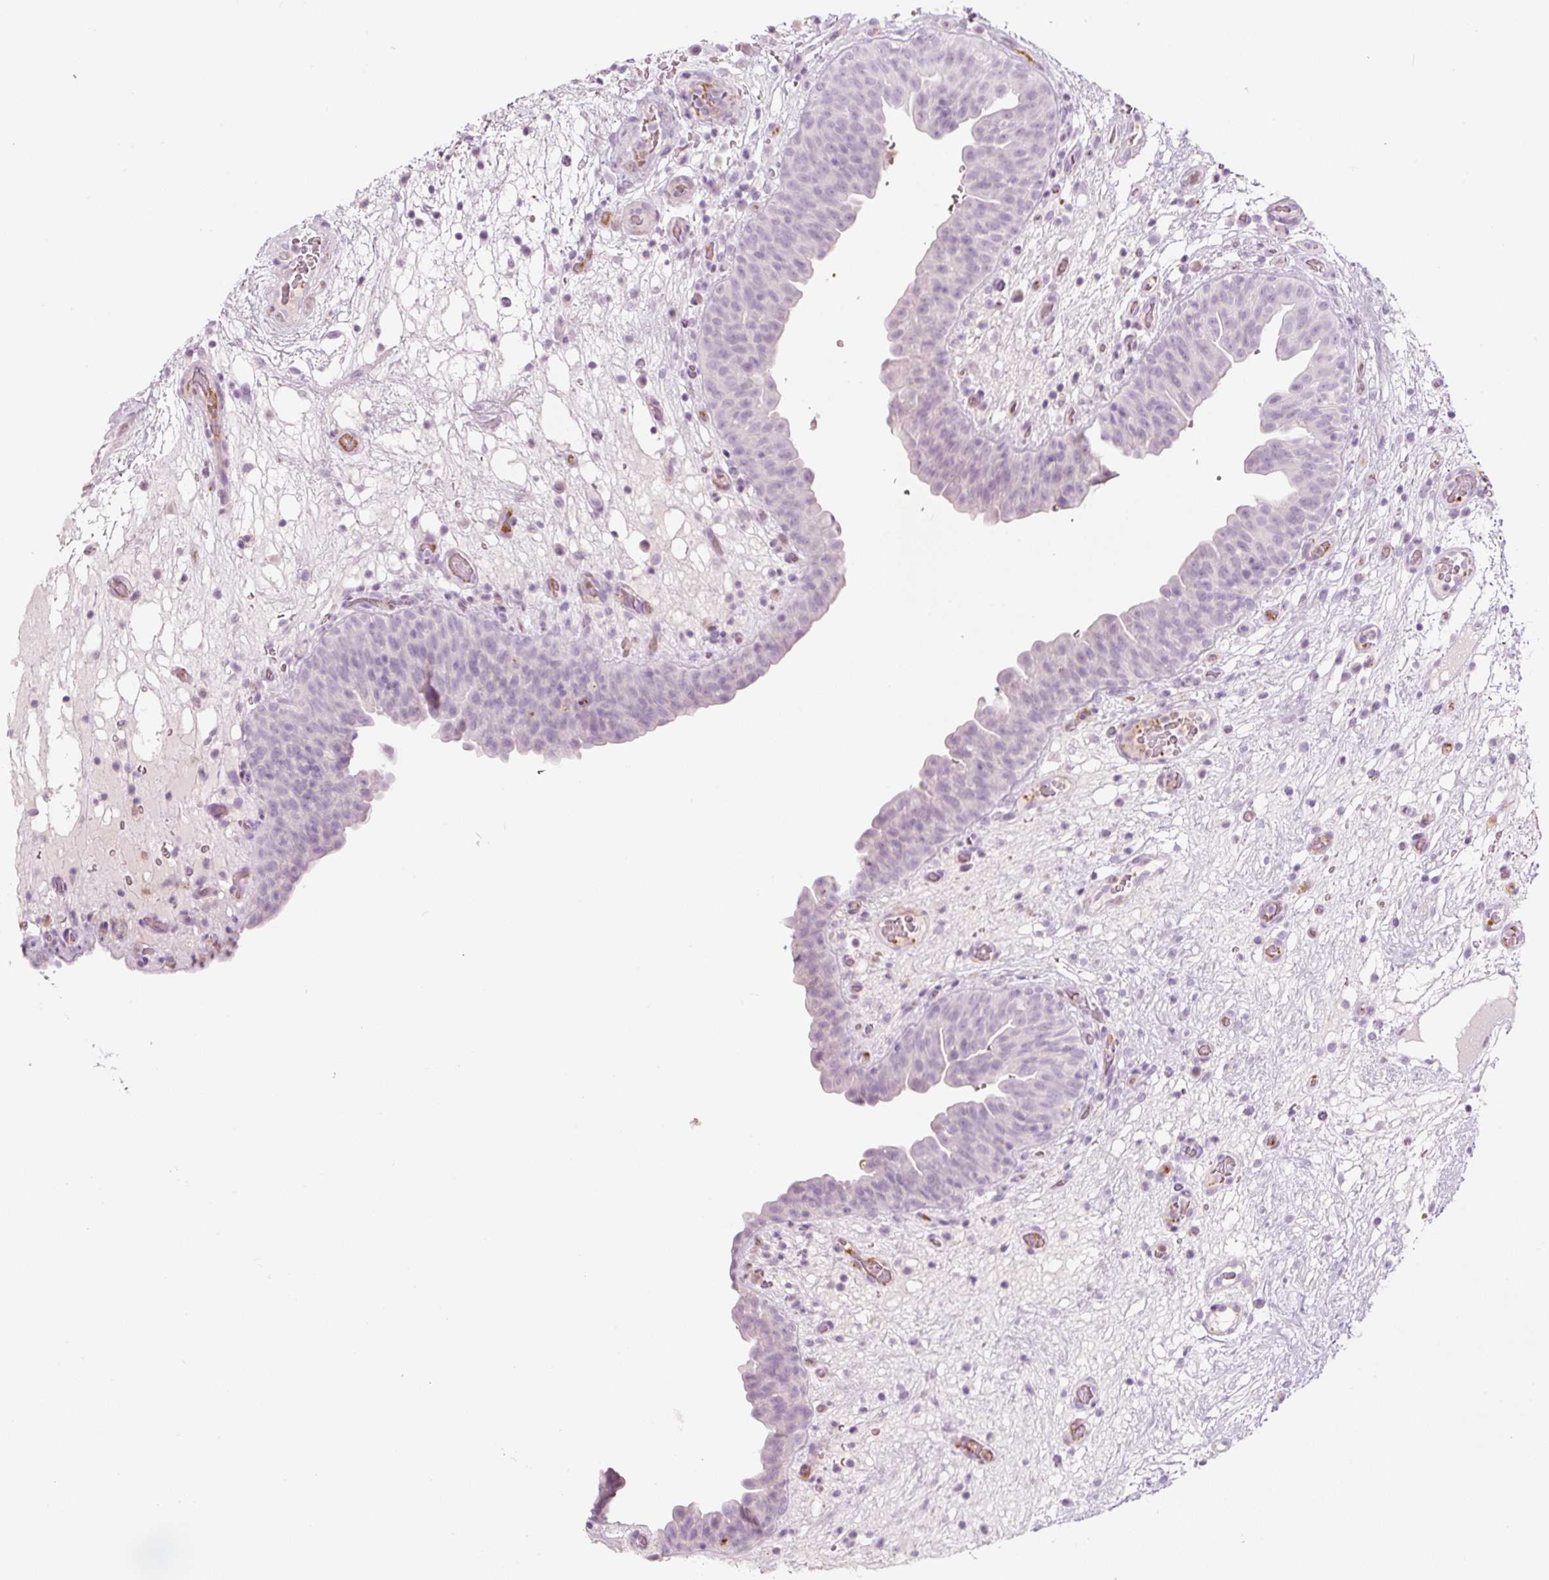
{"staining": {"intensity": "negative", "quantity": "none", "location": "none"}, "tissue": "urinary bladder", "cell_type": "Urothelial cells", "image_type": "normal", "snomed": [{"axis": "morphology", "description": "Normal tissue, NOS"}, {"axis": "topography", "description": "Urinary bladder"}], "caption": "High power microscopy photomicrograph of an immunohistochemistry (IHC) image of benign urinary bladder, revealing no significant positivity in urothelial cells.", "gene": "LECT2", "patient": {"sex": "male", "age": 71}}